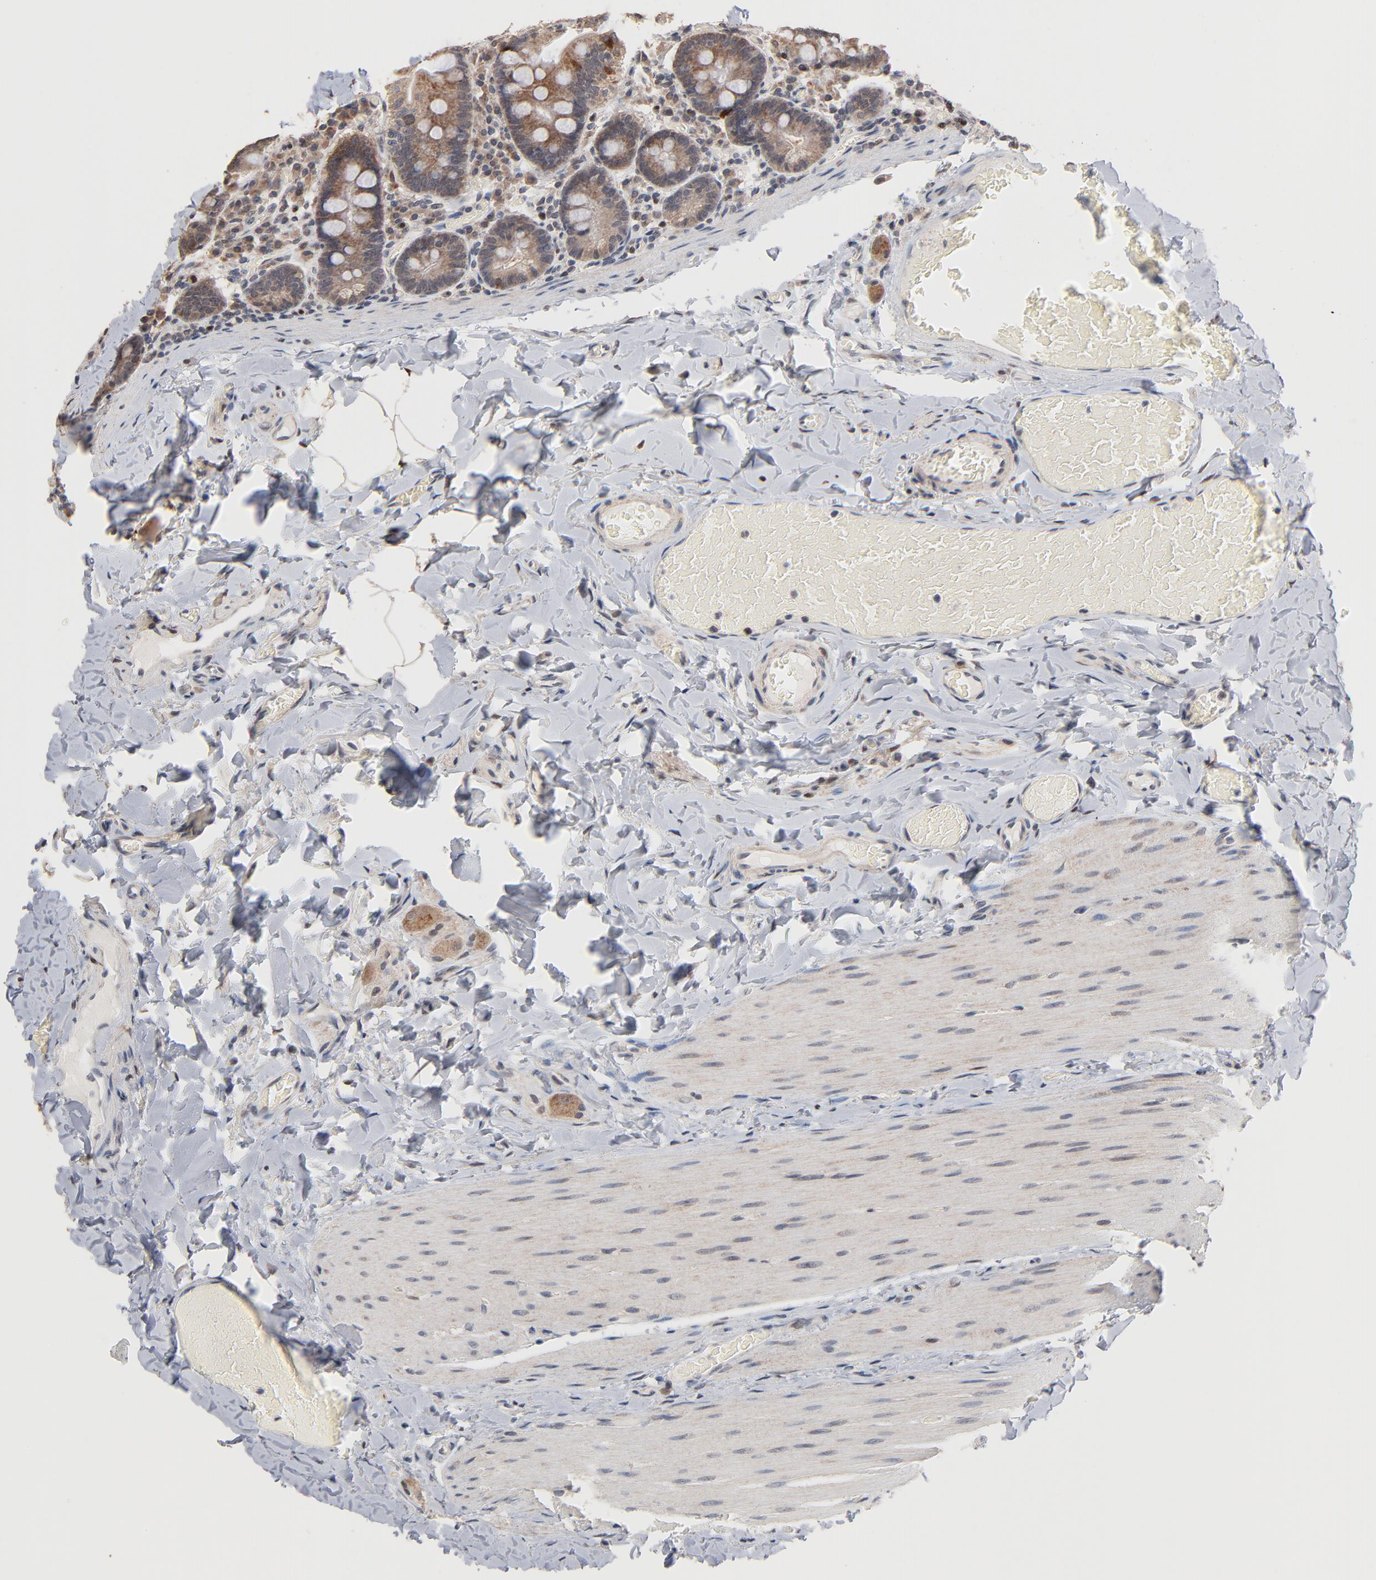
{"staining": {"intensity": "moderate", "quantity": "25%-75%", "location": "cytoplasmic/membranous"}, "tissue": "duodenum", "cell_type": "Glandular cells", "image_type": "normal", "snomed": [{"axis": "morphology", "description": "Normal tissue, NOS"}, {"axis": "topography", "description": "Duodenum"}], "caption": "Human duodenum stained with a brown dye shows moderate cytoplasmic/membranous positive expression in about 25%-75% of glandular cells.", "gene": "MSL2", "patient": {"sex": "male", "age": 66}}